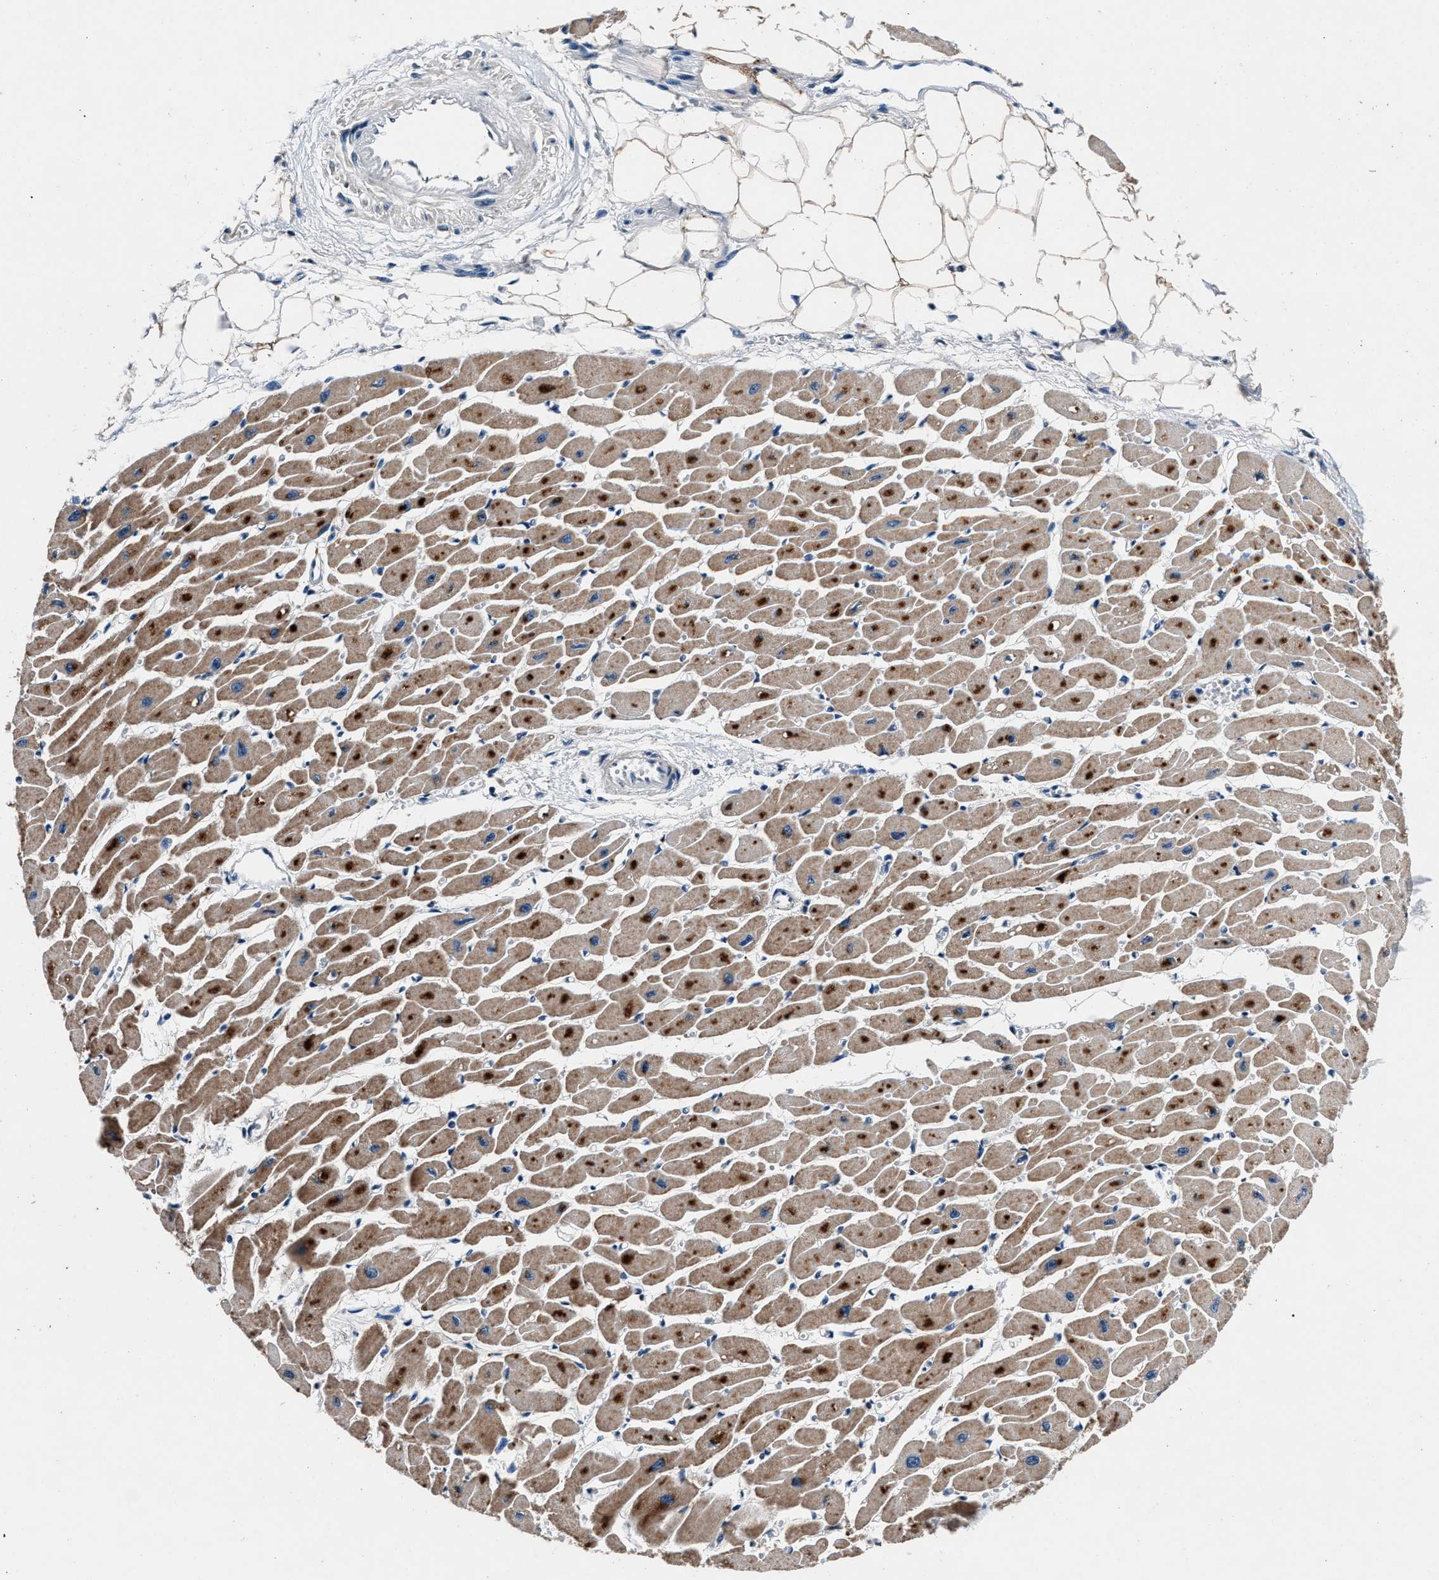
{"staining": {"intensity": "moderate", "quantity": "25%-75%", "location": "cytoplasmic/membranous"}, "tissue": "heart muscle", "cell_type": "Cardiomyocytes", "image_type": "normal", "snomed": [{"axis": "morphology", "description": "Normal tissue, NOS"}, {"axis": "topography", "description": "Heart"}], "caption": "Brown immunohistochemical staining in benign heart muscle exhibits moderate cytoplasmic/membranous staining in approximately 25%-75% of cardiomyocytes. (Brightfield microscopy of DAB IHC at high magnification).", "gene": "DENND6B", "patient": {"sex": "female", "age": 54}}